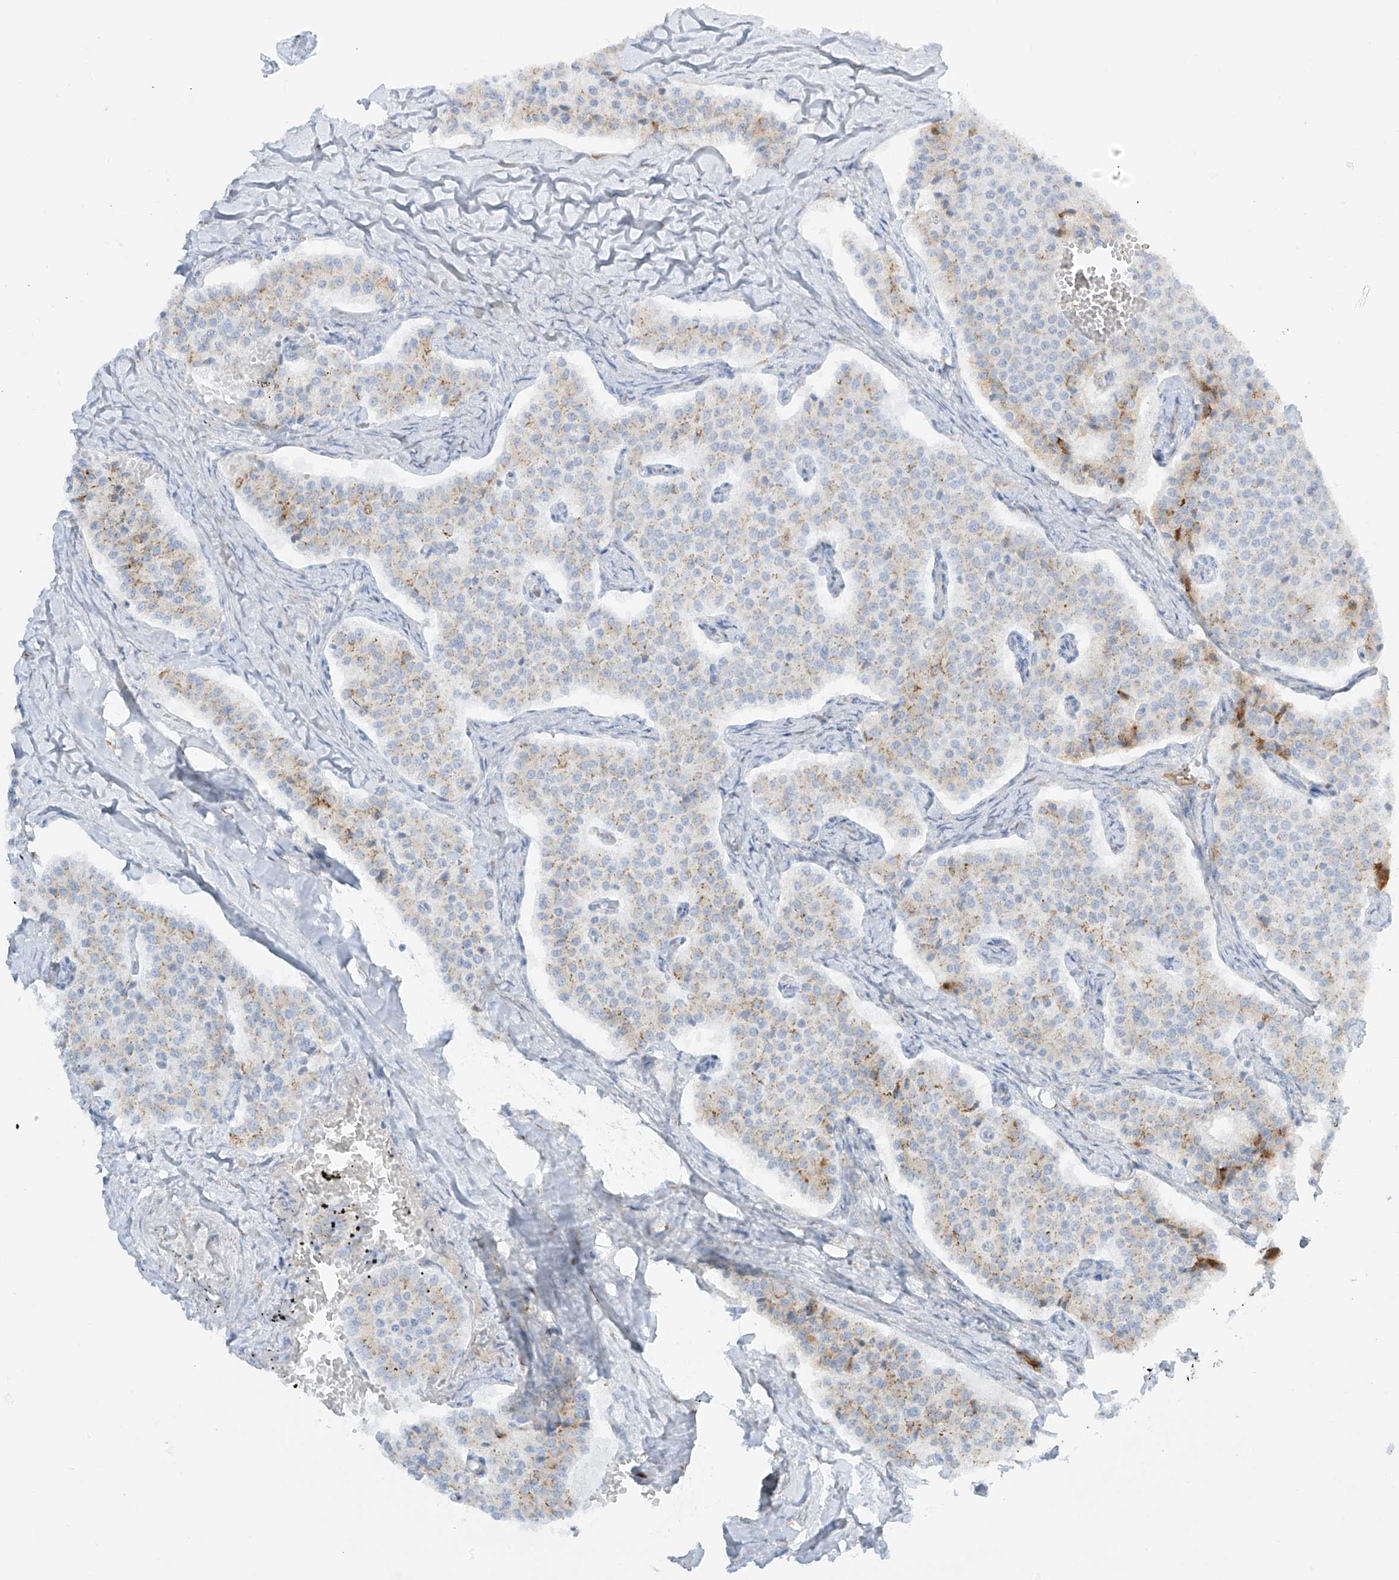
{"staining": {"intensity": "moderate", "quantity": "<25%", "location": "cytoplasmic/membranous"}, "tissue": "carcinoid", "cell_type": "Tumor cells", "image_type": "cancer", "snomed": [{"axis": "morphology", "description": "Carcinoid, malignant, NOS"}, {"axis": "topography", "description": "Colon"}], "caption": "The photomicrograph exhibits a brown stain indicating the presence of a protein in the cytoplasmic/membranous of tumor cells in carcinoid.", "gene": "LRRC59", "patient": {"sex": "female", "age": 52}}